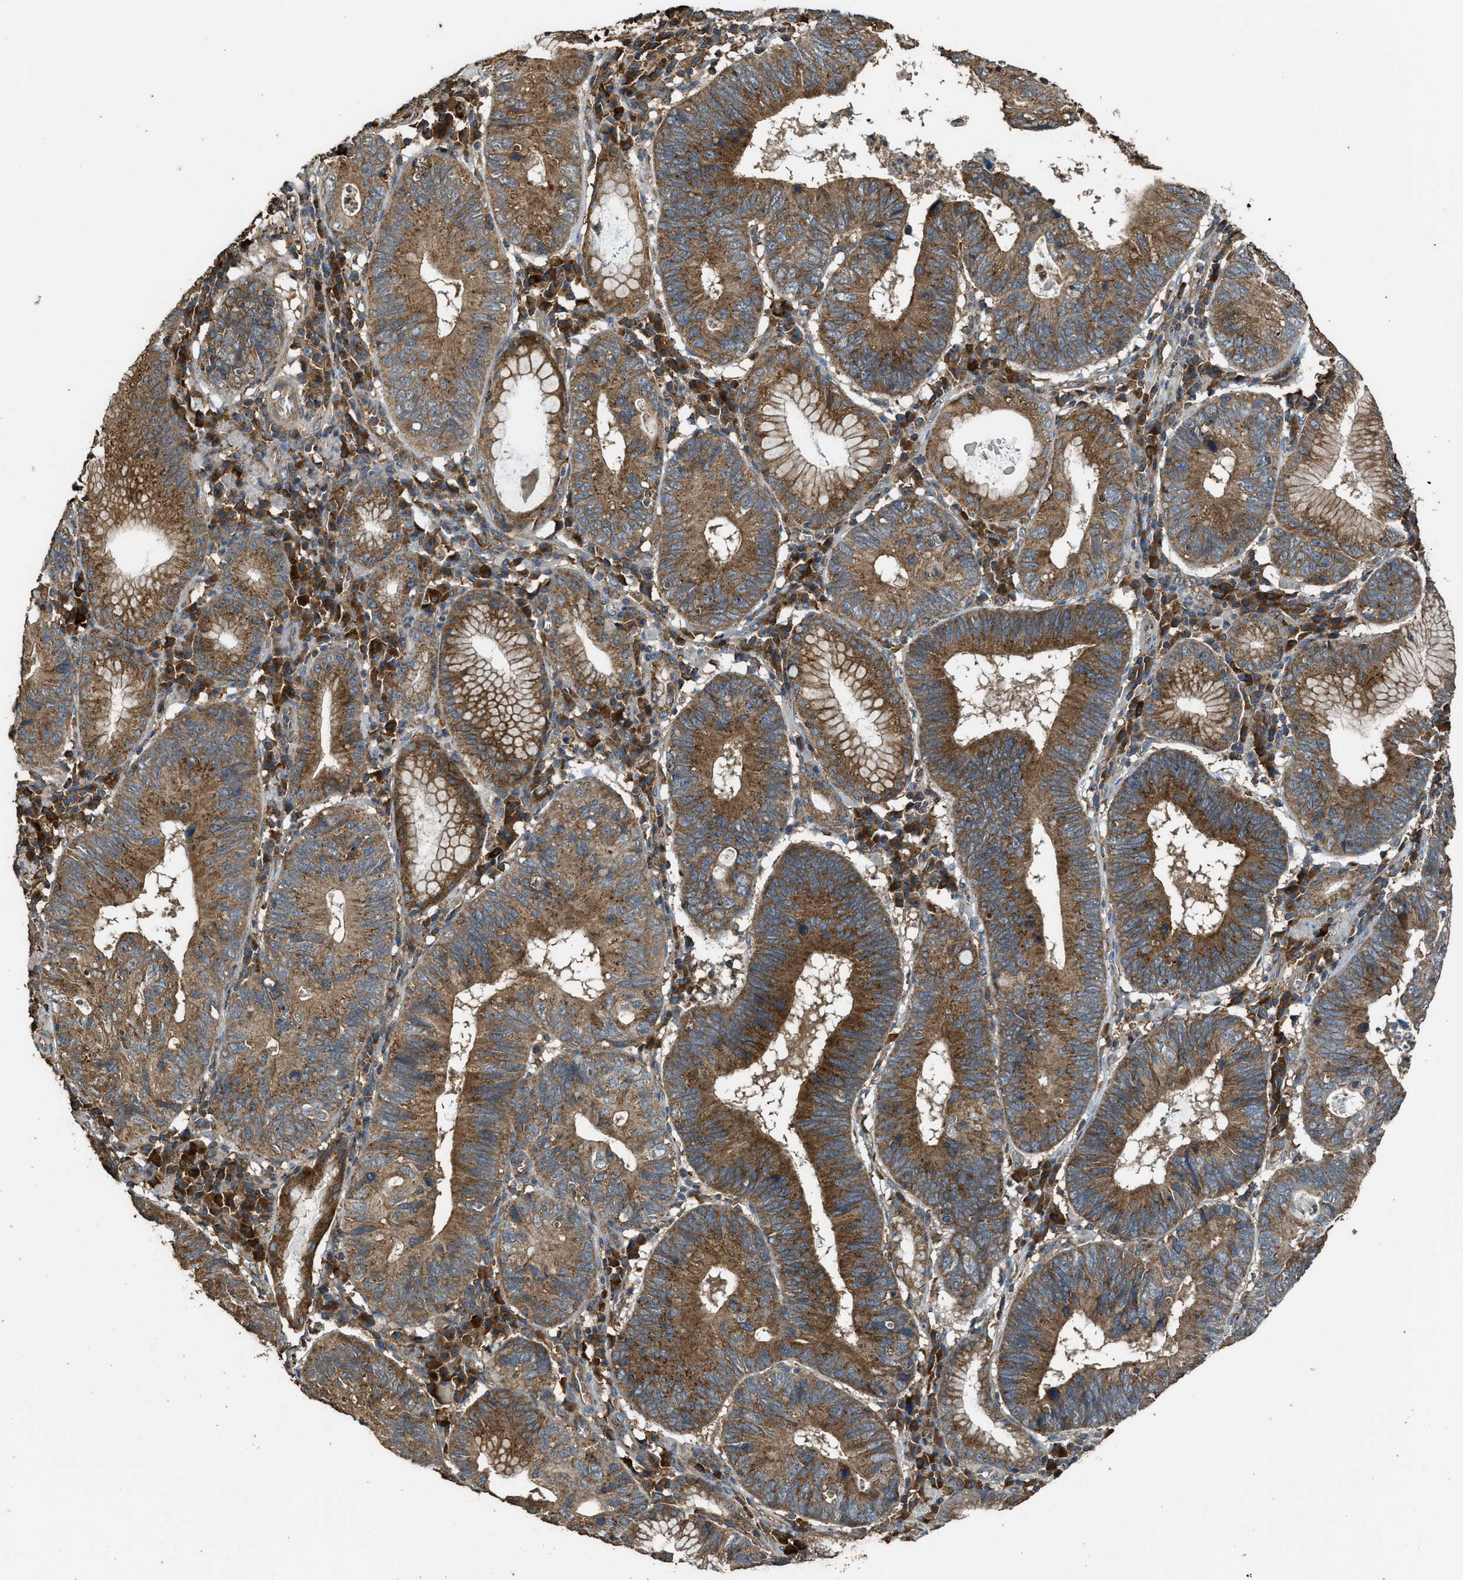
{"staining": {"intensity": "moderate", "quantity": ">75%", "location": "cytoplasmic/membranous"}, "tissue": "stomach cancer", "cell_type": "Tumor cells", "image_type": "cancer", "snomed": [{"axis": "morphology", "description": "Adenocarcinoma, NOS"}, {"axis": "topography", "description": "Stomach"}], "caption": "Protein staining reveals moderate cytoplasmic/membranous staining in approximately >75% of tumor cells in adenocarcinoma (stomach).", "gene": "MAP3K8", "patient": {"sex": "male", "age": 59}}